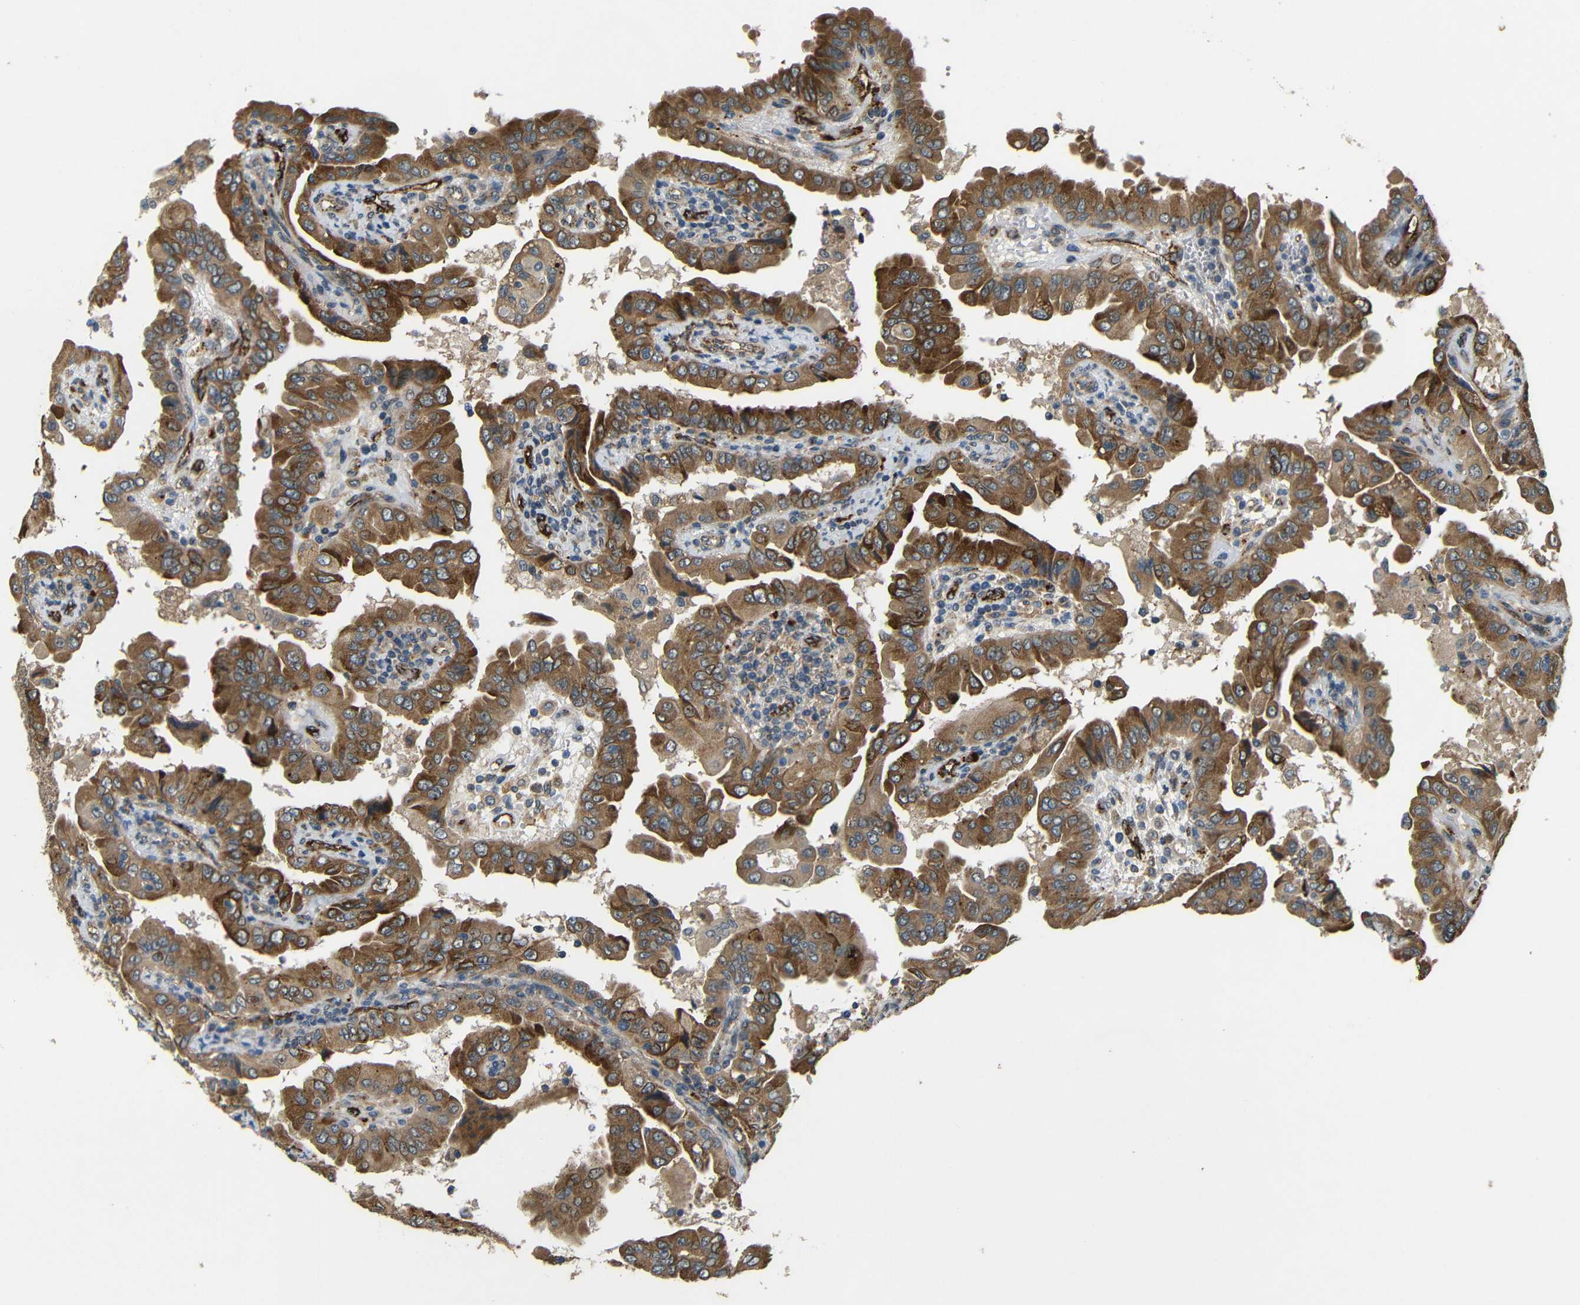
{"staining": {"intensity": "moderate", "quantity": ">75%", "location": "cytoplasmic/membranous"}, "tissue": "thyroid cancer", "cell_type": "Tumor cells", "image_type": "cancer", "snomed": [{"axis": "morphology", "description": "Papillary adenocarcinoma, NOS"}, {"axis": "topography", "description": "Thyroid gland"}], "caption": "Immunohistochemistry (IHC) histopathology image of human papillary adenocarcinoma (thyroid) stained for a protein (brown), which displays medium levels of moderate cytoplasmic/membranous staining in about >75% of tumor cells.", "gene": "ATP7A", "patient": {"sex": "male", "age": 33}}